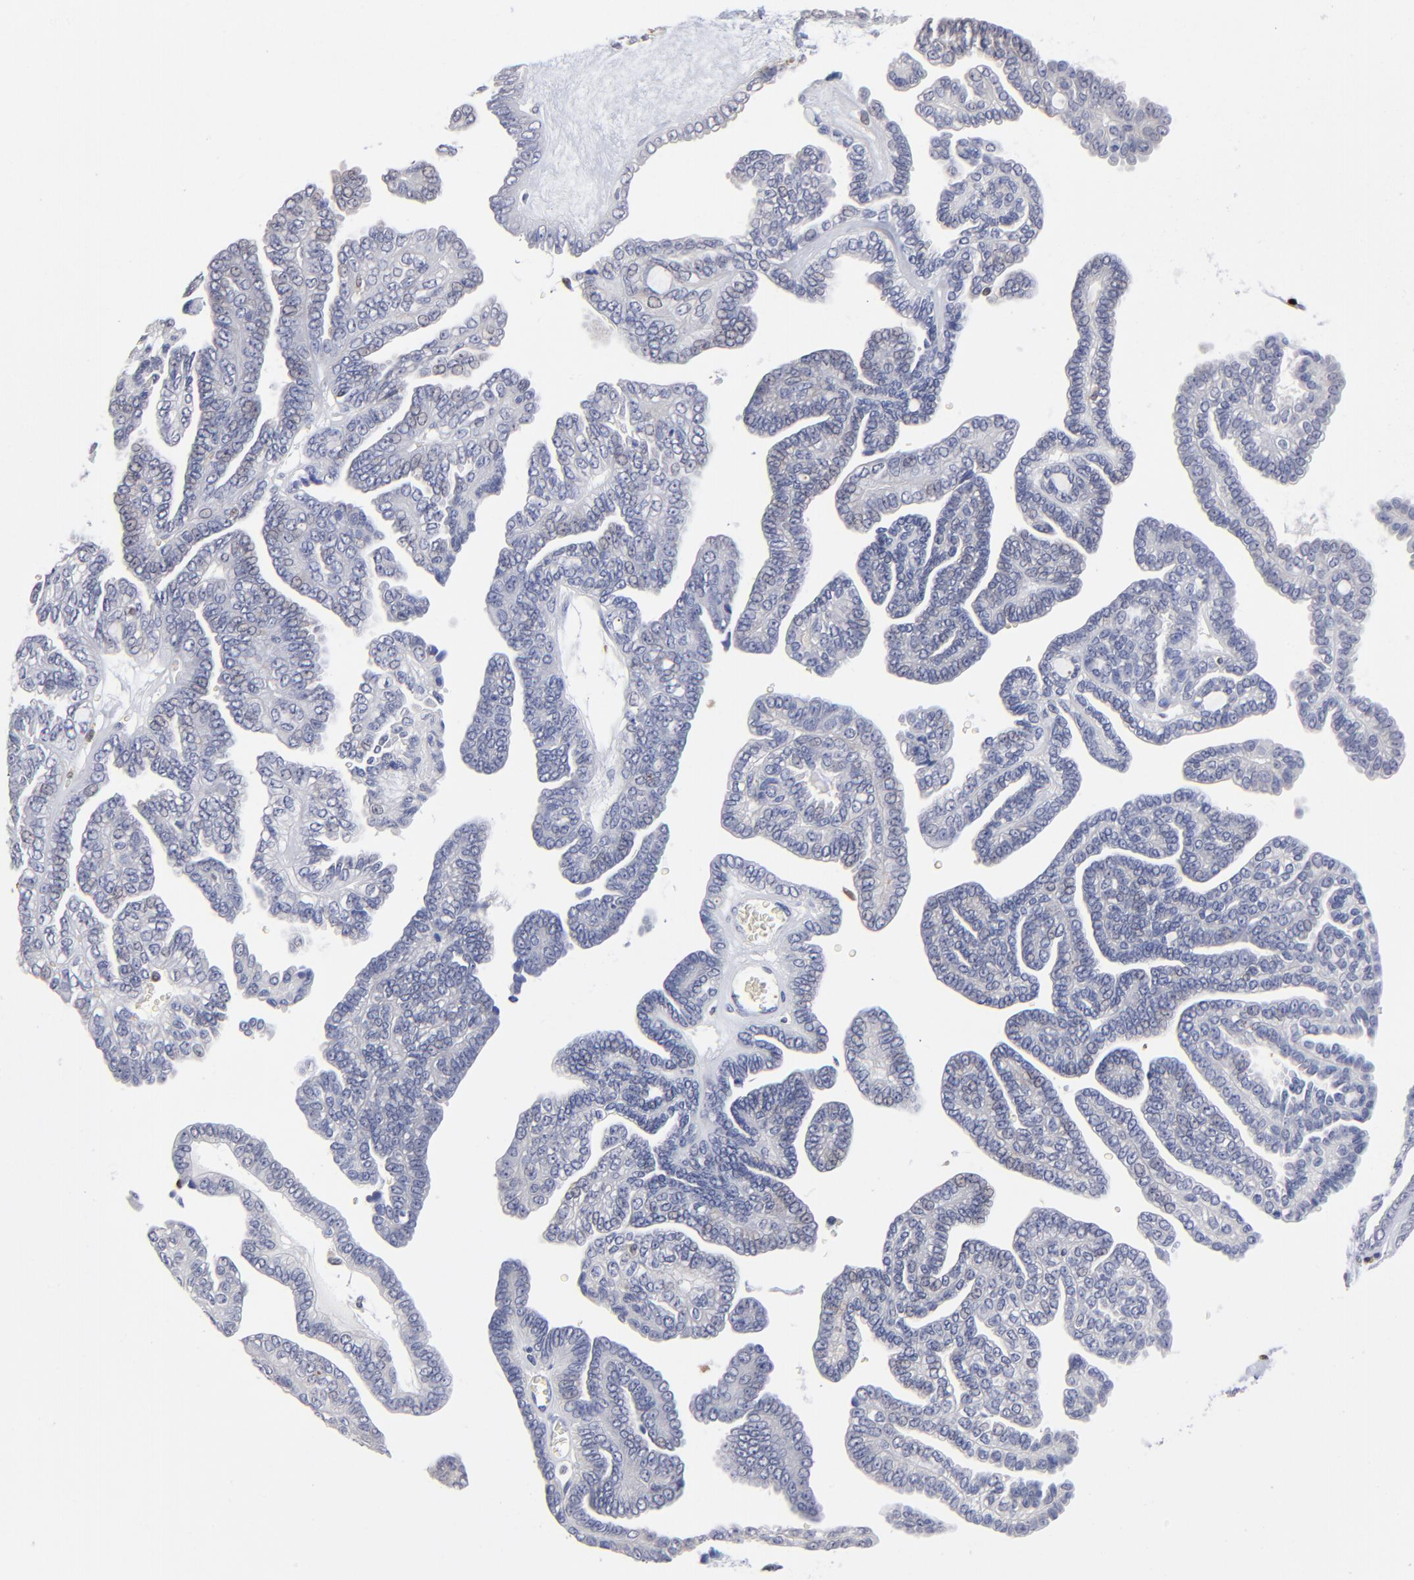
{"staining": {"intensity": "negative", "quantity": "none", "location": "none"}, "tissue": "ovarian cancer", "cell_type": "Tumor cells", "image_type": "cancer", "snomed": [{"axis": "morphology", "description": "Cystadenocarcinoma, serous, NOS"}, {"axis": "topography", "description": "Ovary"}], "caption": "Image shows no significant protein staining in tumor cells of ovarian cancer (serous cystadenocarcinoma).", "gene": "TBXT", "patient": {"sex": "female", "age": 71}}